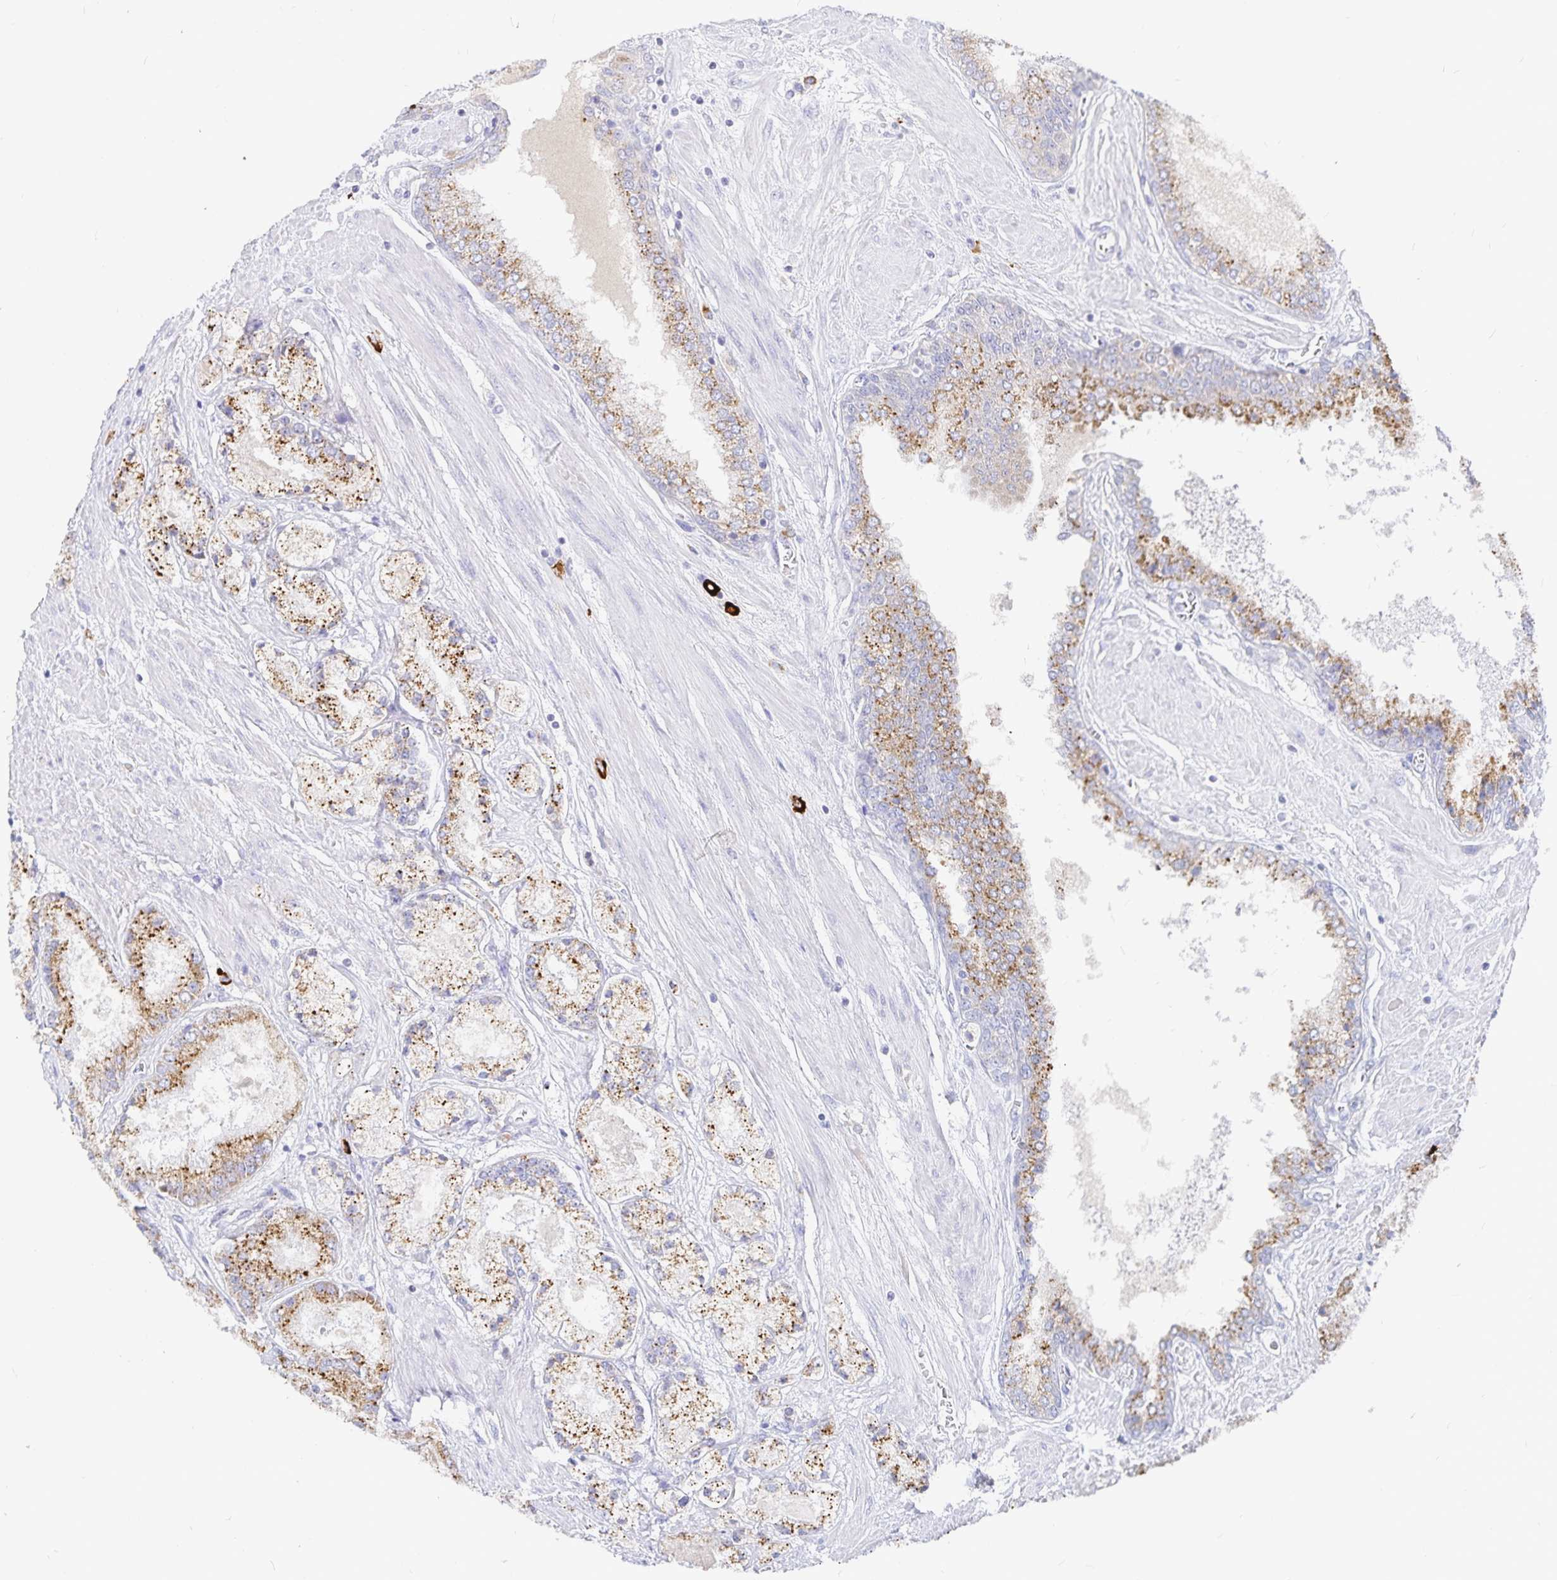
{"staining": {"intensity": "moderate", "quantity": ">75%", "location": "cytoplasmic/membranous"}, "tissue": "prostate cancer", "cell_type": "Tumor cells", "image_type": "cancer", "snomed": [{"axis": "morphology", "description": "Adenocarcinoma, High grade"}, {"axis": "topography", "description": "Prostate"}], "caption": "Prostate high-grade adenocarcinoma tissue exhibits moderate cytoplasmic/membranous positivity in about >75% of tumor cells", "gene": "PKHD1", "patient": {"sex": "male", "age": 67}}